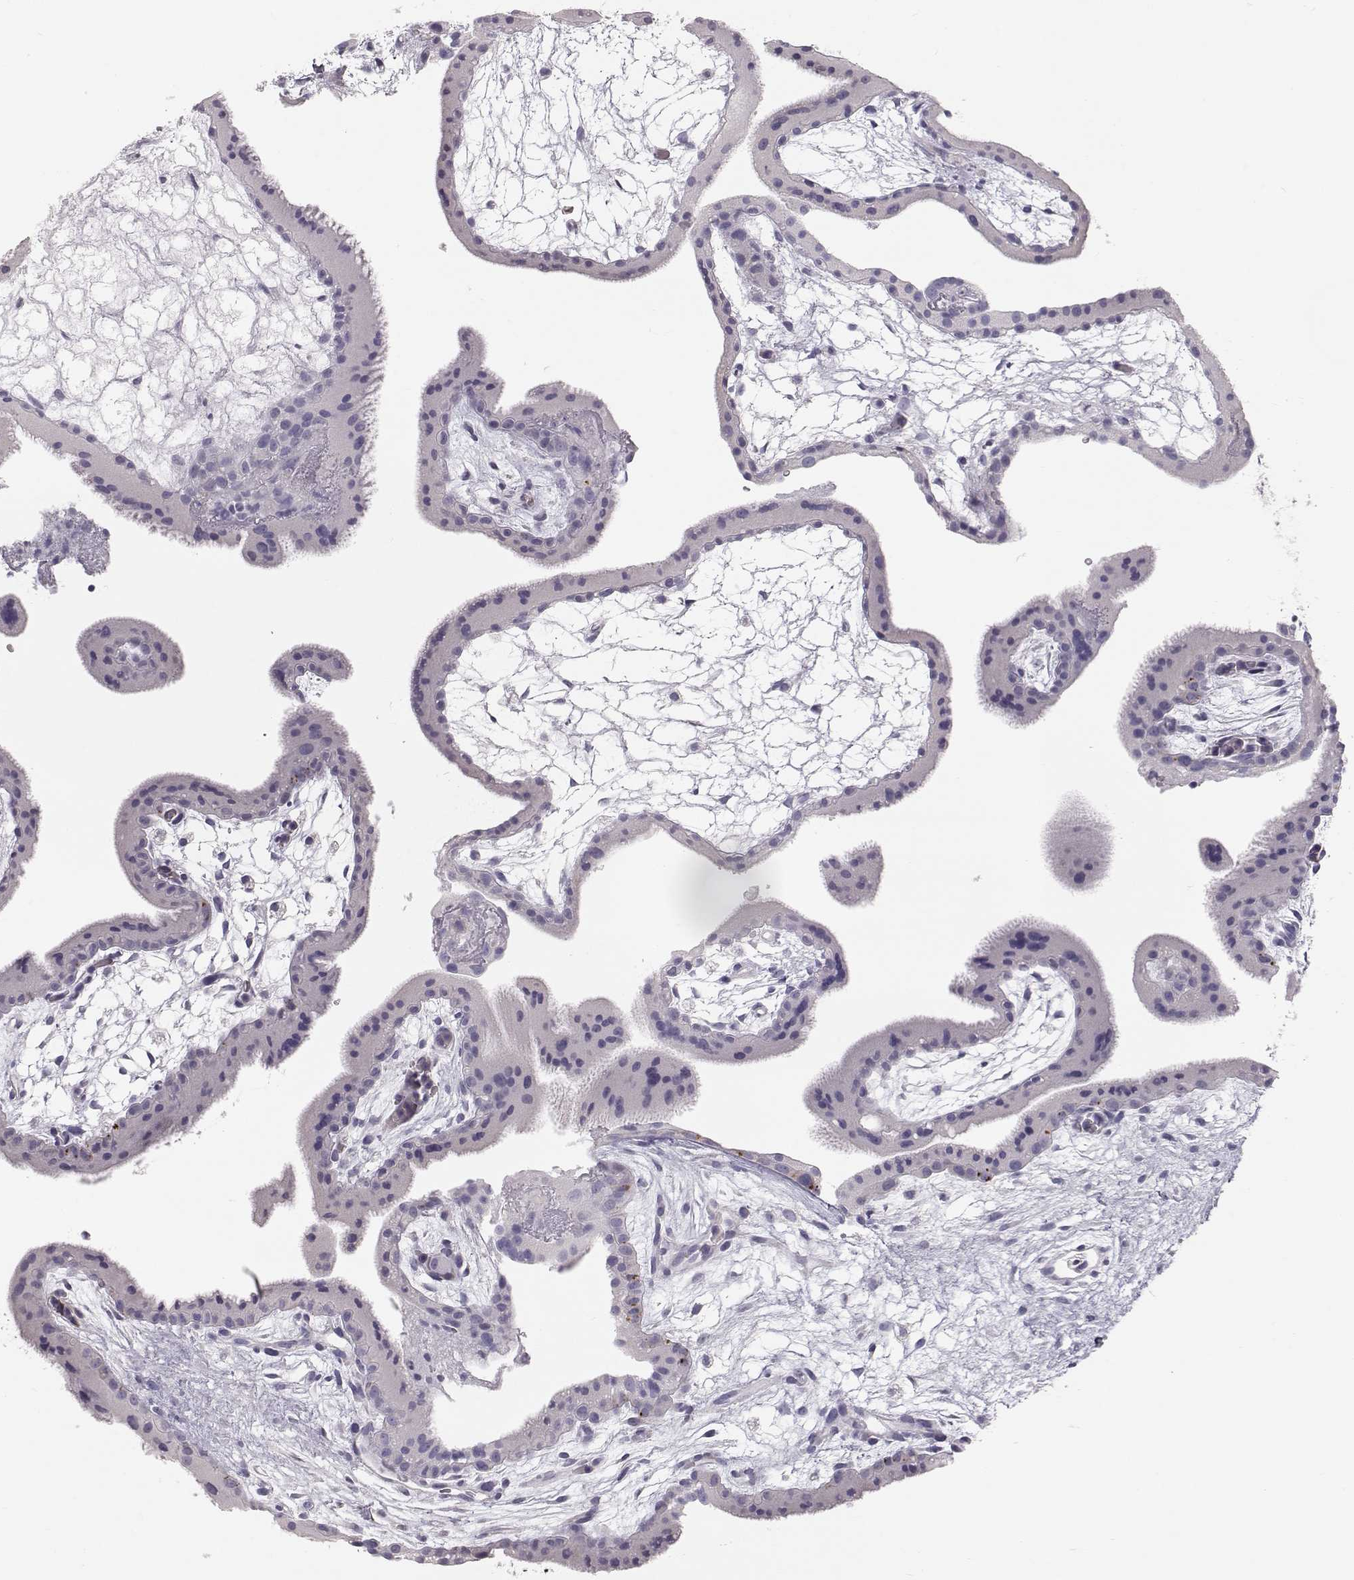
{"staining": {"intensity": "negative", "quantity": "none", "location": "none"}, "tissue": "placenta", "cell_type": "Decidual cells", "image_type": "normal", "snomed": [{"axis": "morphology", "description": "Normal tissue, NOS"}, {"axis": "topography", "description": "Placenta"}], "caption": "Immunohistochemistry of unremarkable human placenta displays no expression in decidual cells. (DAB (3,3'-diaminobenzidine) immunohistochemistry, high magnification).", "gene": "KRT31", "patient": {"sex": "female", "age": 19}}